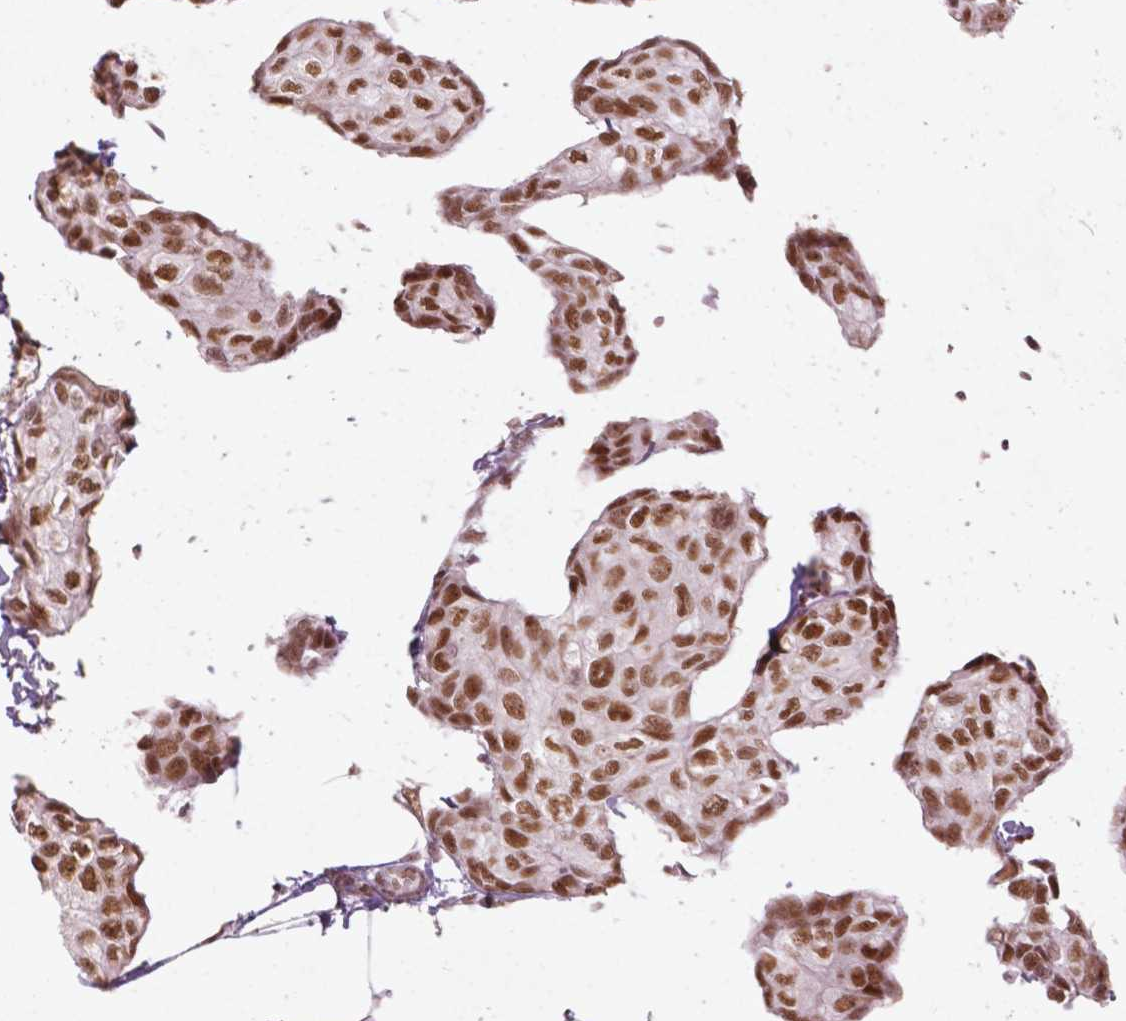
{"staining": {"intensity": "moderate", "quantity": ">75%", "location": "nuclear"}, "tissue": "breast cancer", "cell_type": "Tumor cells", "image_type": "cancer", "snomed": [{"axis": "morphology", "description": "Duct carcinoma"}, {"axis": "topography", "description": "Breast"}], "caption": "This micrograph exhibits immunohistochemistry staining of human breast invasive ductal carcinoma, with medium moderate nuclear staining in about >75% of tumor cells.", "gene": "HMG20B", "patient": {"sex": "female", "age": 80}}